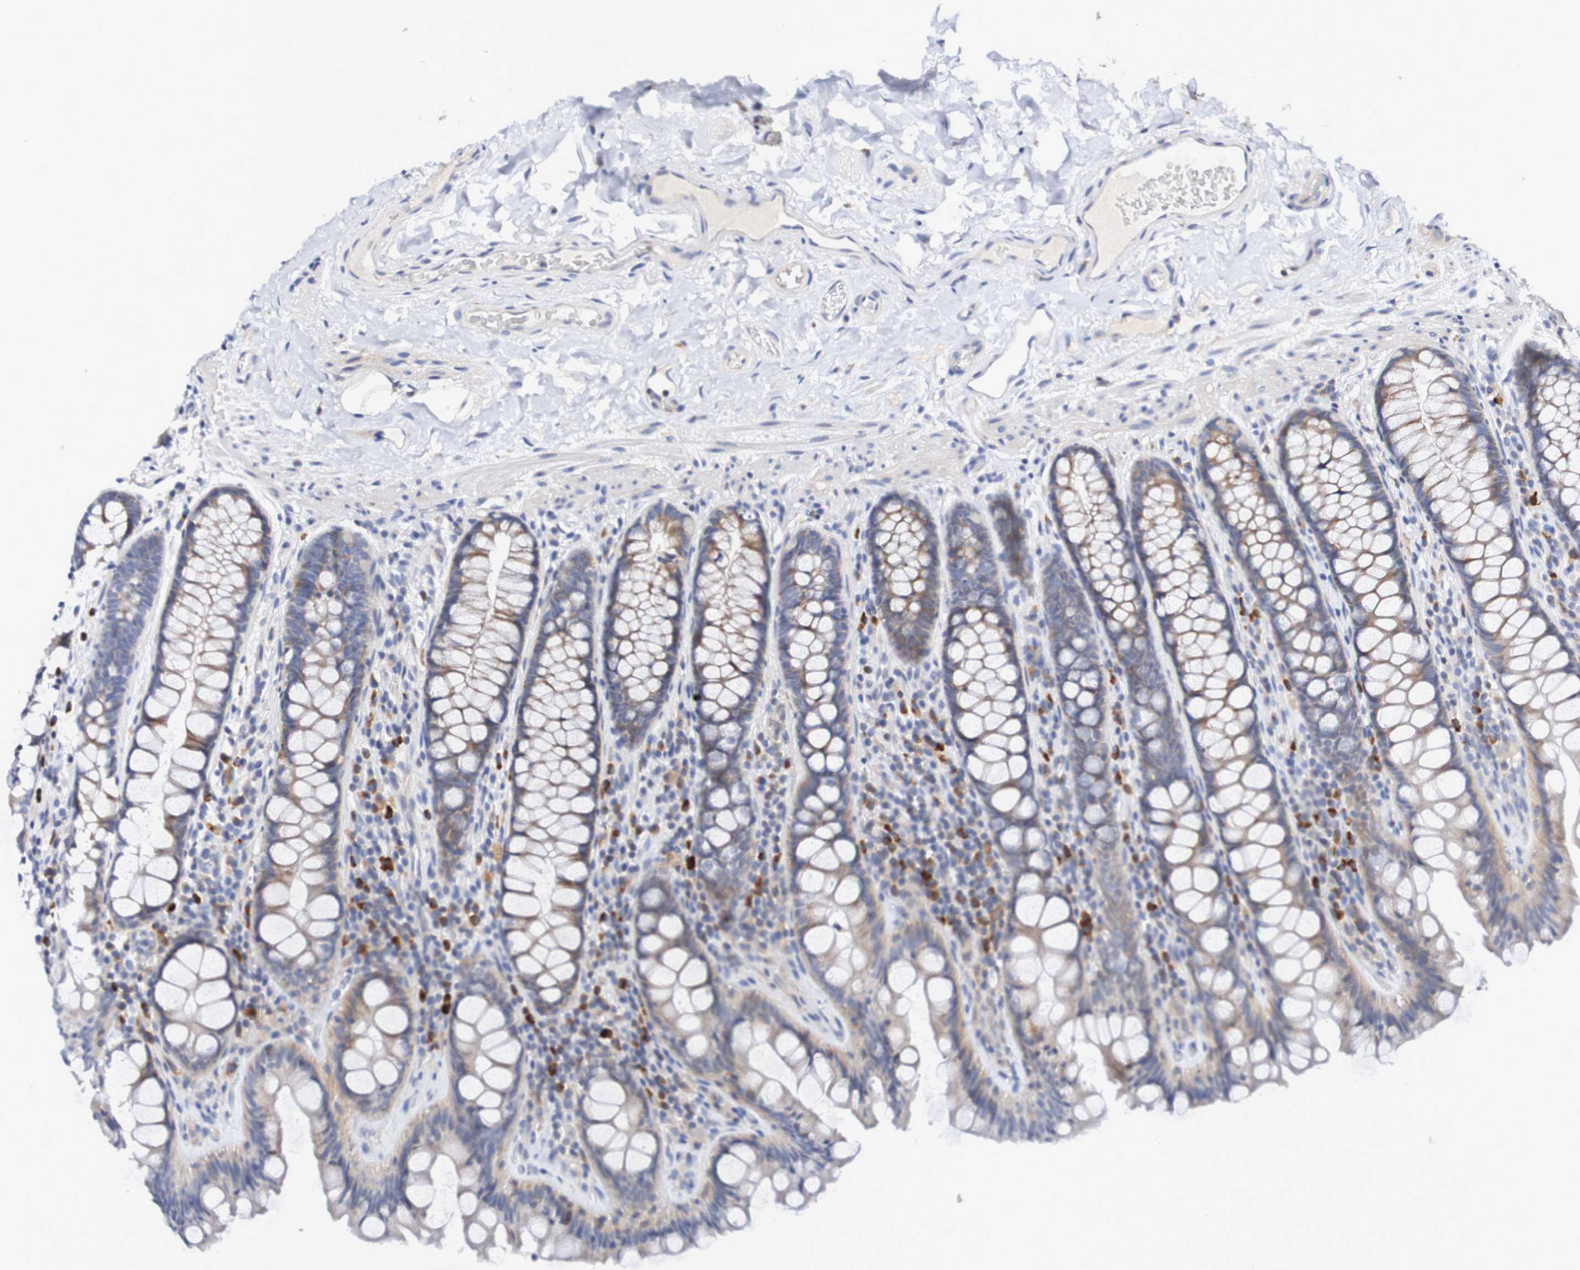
{"staining": {"intensity": "negative", "quantity": "none", "location": "none"}, "tissue": "colon", "cell_type": "Endothelial cells", "image_type": "normal", "snomed": [{"axis": "morphology", "description": "Normal tissue, NOS"}, {"axis": "topography", "description": "Colon"}], "caption": "High power microscopy histopathology image of an immunohistochemistry (IHC) histopathology image of unremarkable colon, revealing no significant expression in endothelial cells.", "gene": "ACVR1C", "patient": {"sex": "female", "age": 80}}